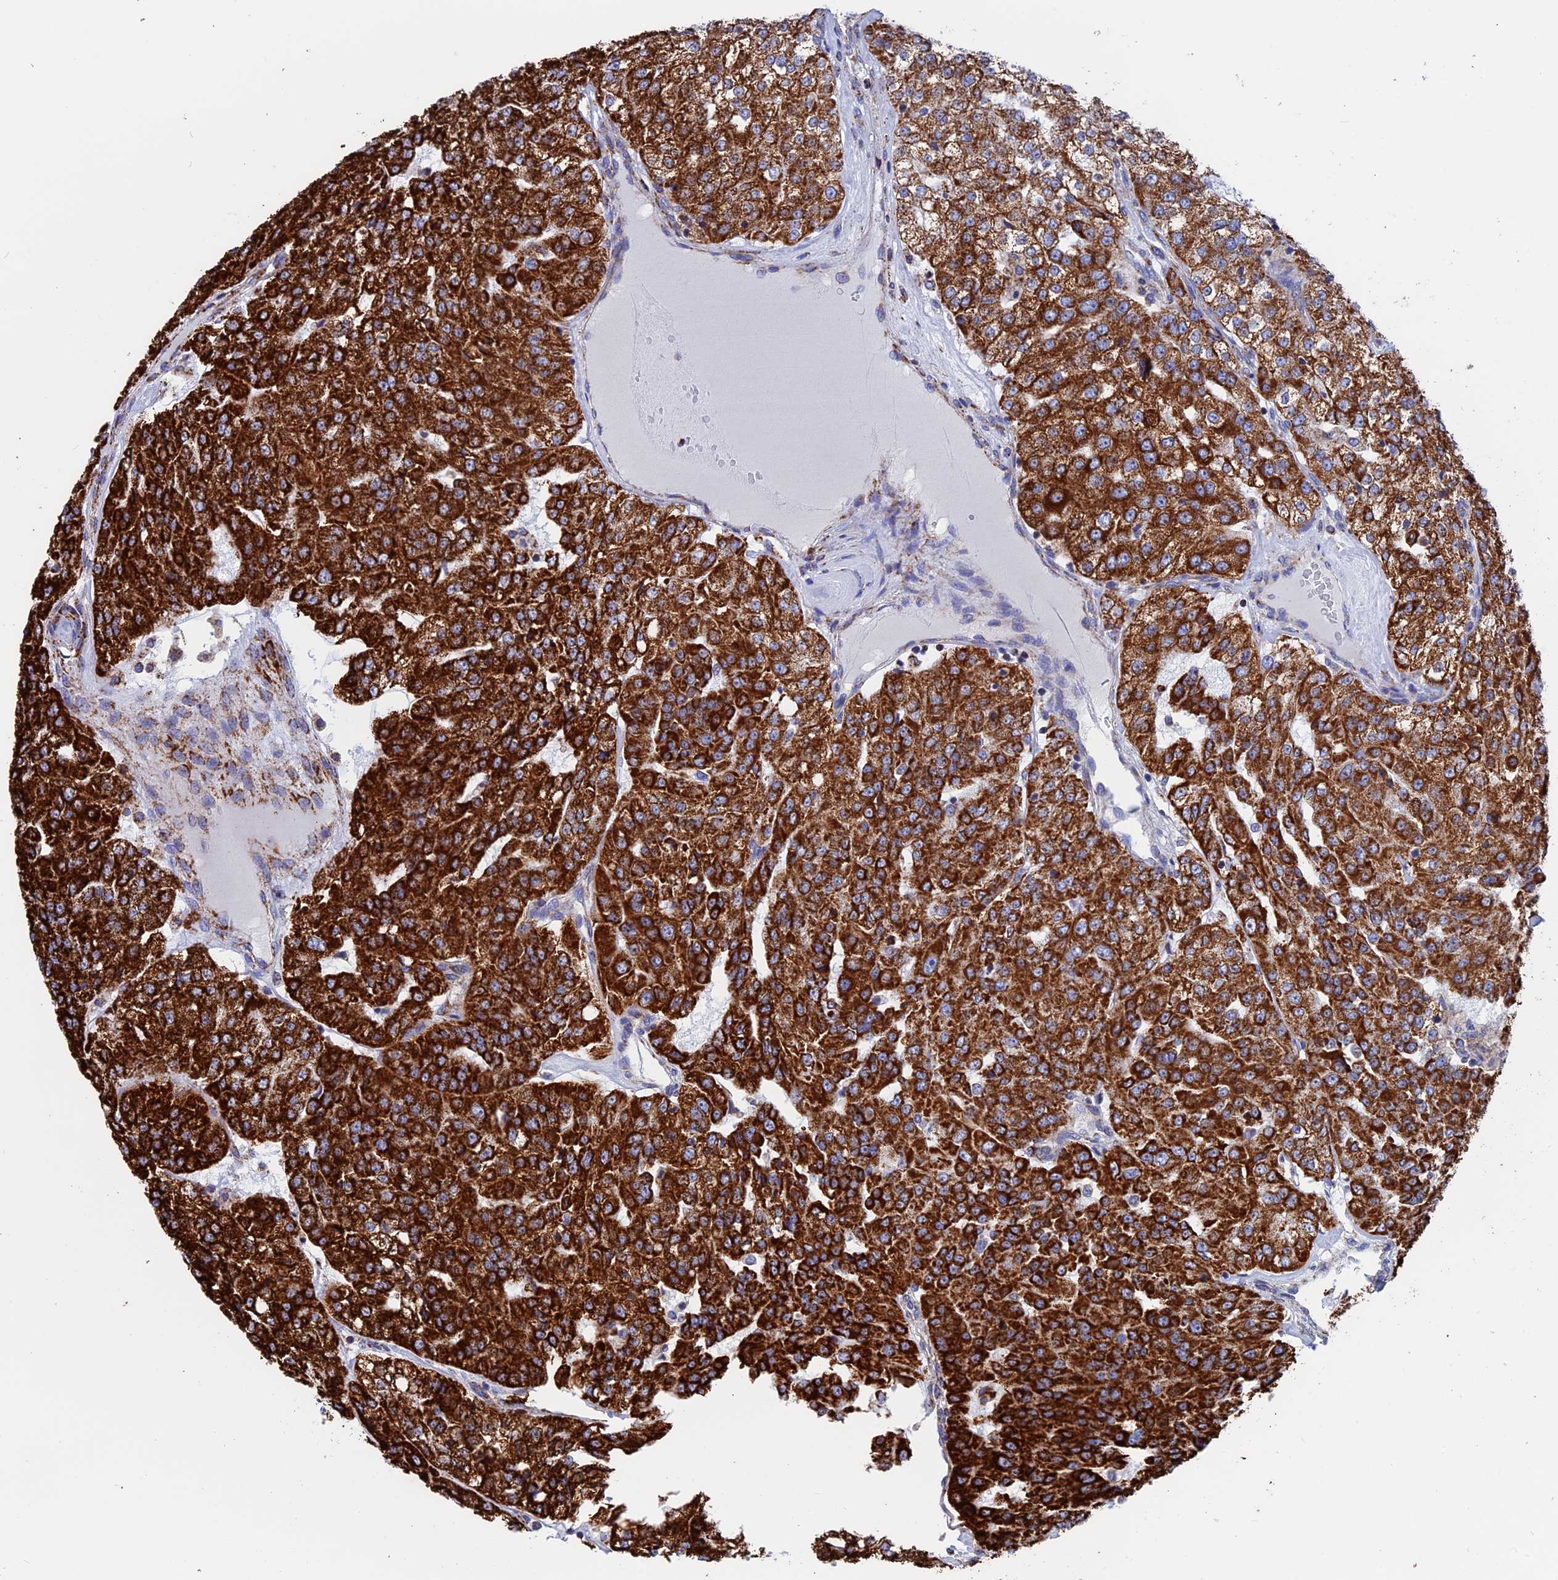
{"staining": {"intensity": "strong", "quantity": ">75%", "location": "cytoplasmic/membranous"}, "tissue": "renal cancer", "cell_type": "Tumor cells", "image_type": "cancer", "snomed": [{"axis": "morphology", "description": "Adenocarcinoma, NOS"}, {"axis": "topography", "description": "Kidney"}], "caption": "Tumor cells show strong cytoplasmic/membranous positivity in about >75% of cells in adenocarcinoma (renal).", "gene": "WDR83", "patient": {"sex": "female", "age": 63}}